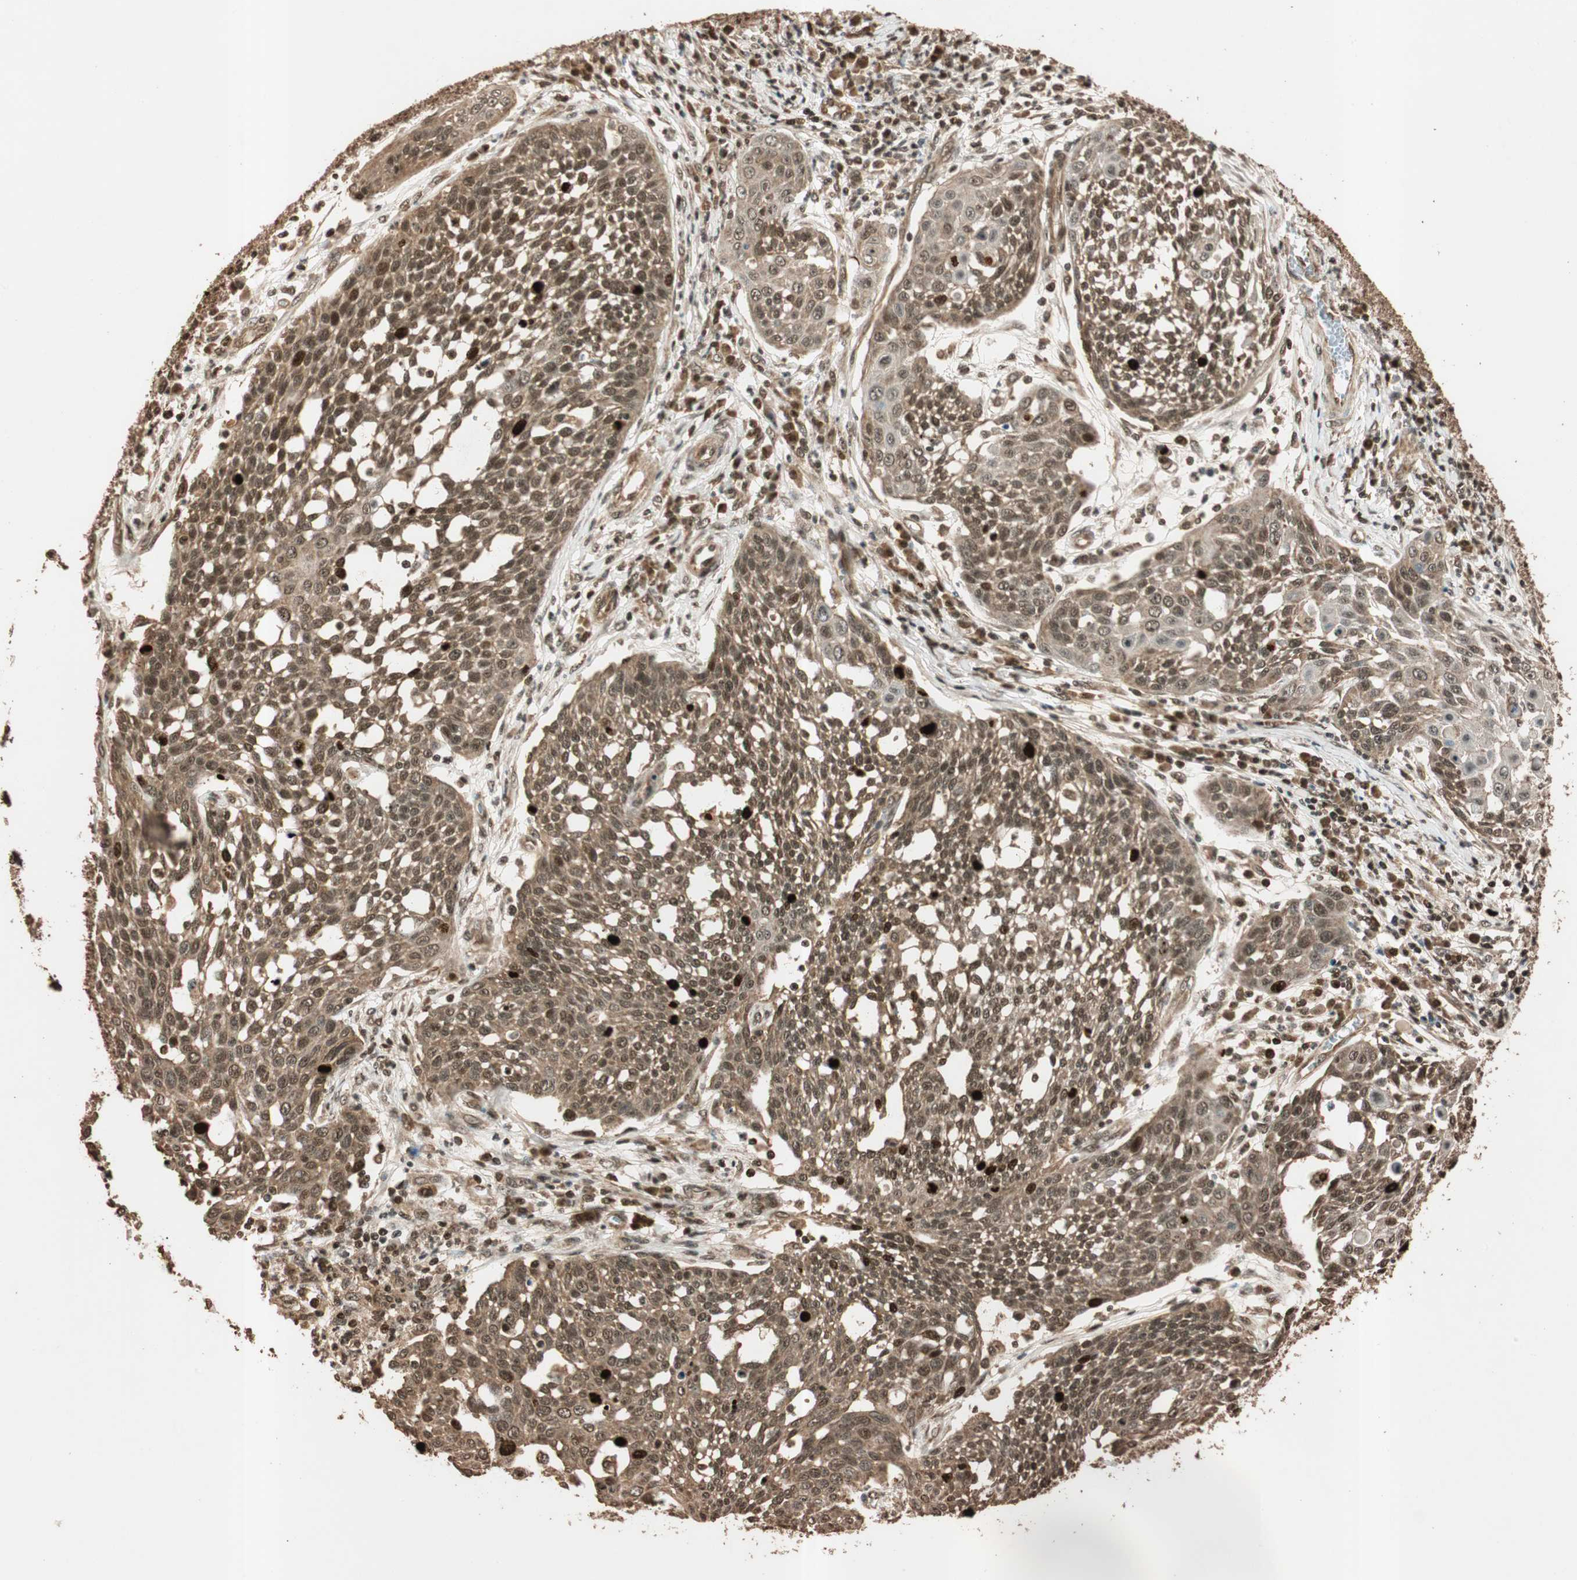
{"staining": {"intensity": "strong", "quantity": ">75%", "location": "cytoplasmic/membranous,nuclear"}, "tissue": "cervical cancer", "cell_type": "Tumor cells", "image_type": "cancer", "snomed": [{"axis": "morphology", "description": "Squamous cell carcinoma, NOS"}, {"axis": "topography", "description": "Cervix"}], "caption": "Immunohistochemistry photomicrograph of cervical cancer (squamous cell carcinoma) stained for a protein (brown), which exhibits high levels of strong cytoplasmic/membranous and nuclear positivity in about >75% of tumor cells.", "gene": "ALKBH5", "patient": {"sex": "female", "age": 34}}